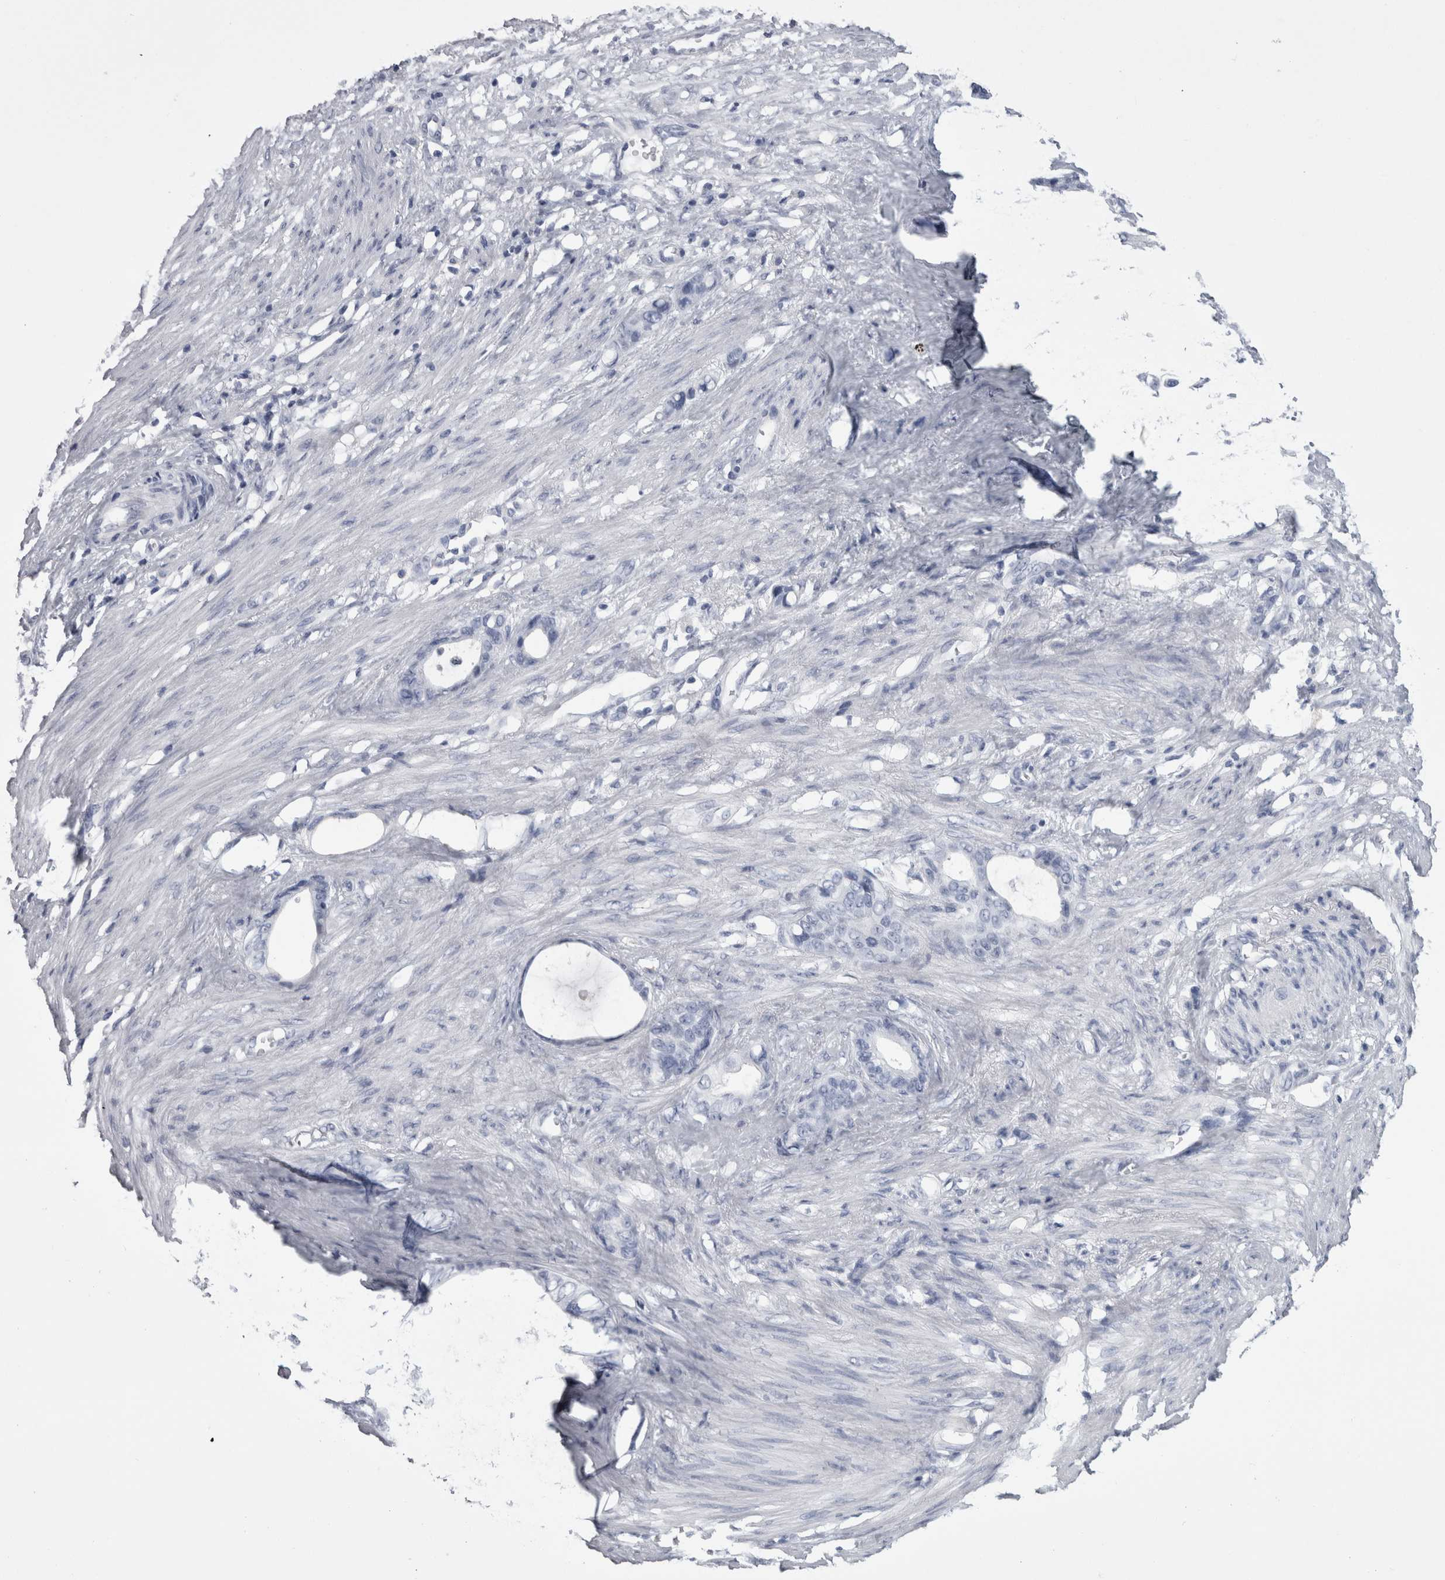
{"staining": {"intensity": "negative", "quantity": "none", "location": "none"}, "tissue": "stomach cancer", "cell_type": "Tumor cells", "image_type": "cancer", "snomed": [{"axis": "morphology", "description": "Adenocarcinoma, NOS"}, {"axis": "topography", "description": "Stomach"}], "caption": "This is an immunohistochemistry histopathology image of stomach cancer (adenocarcinoma). There is no staining in tumor cells.", "gene": "PAX5", "patient": {"sex": "female", "age": 75}}